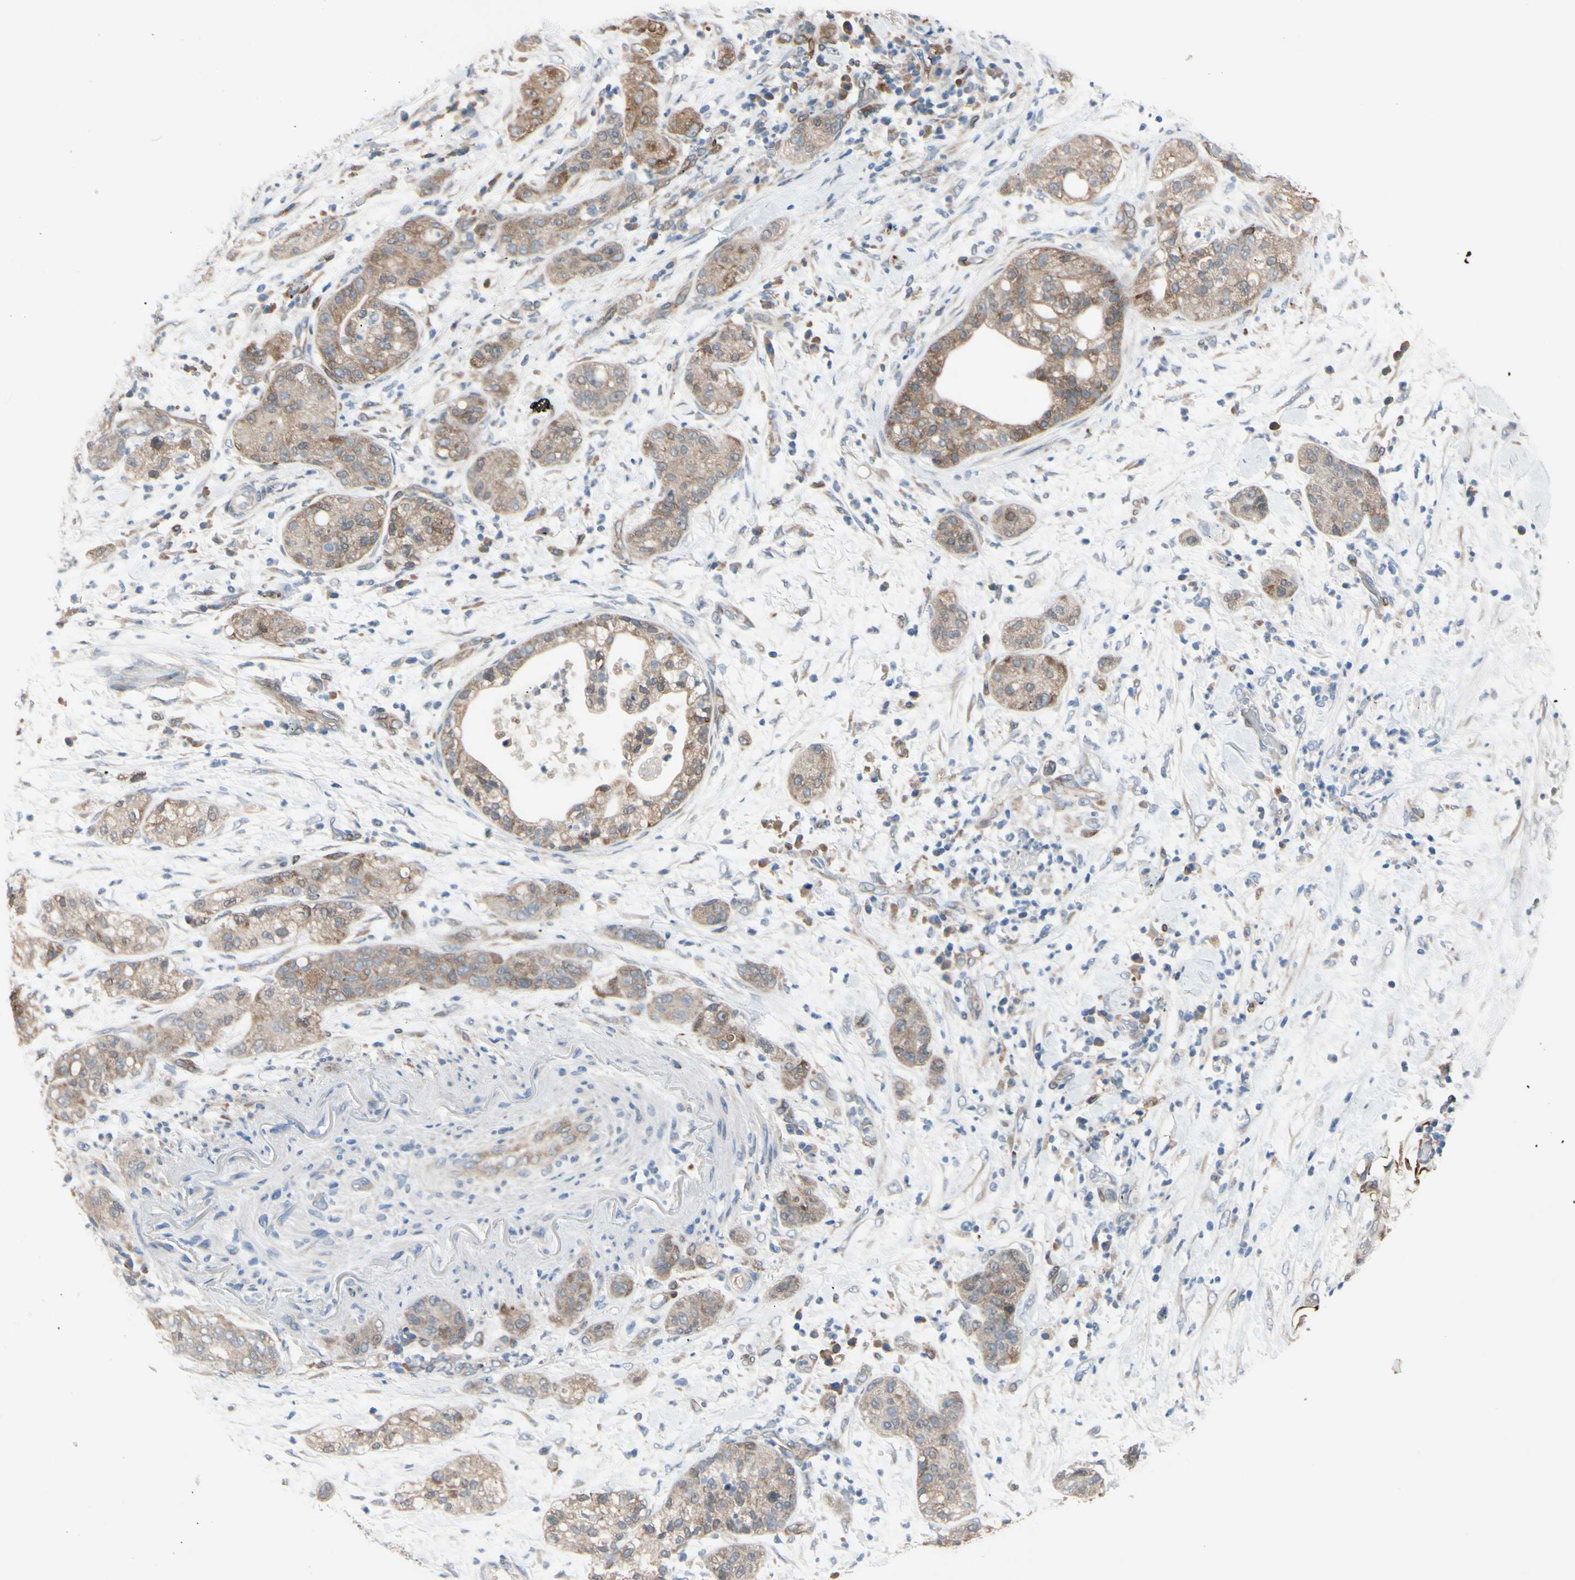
{"staining": {"intensity": "weak", "quantity": ">75%", "location": "cytoplasmic/membranous"}, "tissue": "pancreatic cancer", "cell_type": "Tumor cells", "image_type": "cancer", "snomed": [{"axis": "morphology", "description": "Adenocarcinoma, NOS"}, {"axis": "topography", "description": "Pancreas"}], "caption": "IHC micrograph of pancreatic cancer stained for a protein (brown), which reveals low levels of weak cytoplasmic/membranous expression in approximately >75% of tumor cells.", "gene": "PRXL2A", "patient": {"sex": "female", "age": 78}}